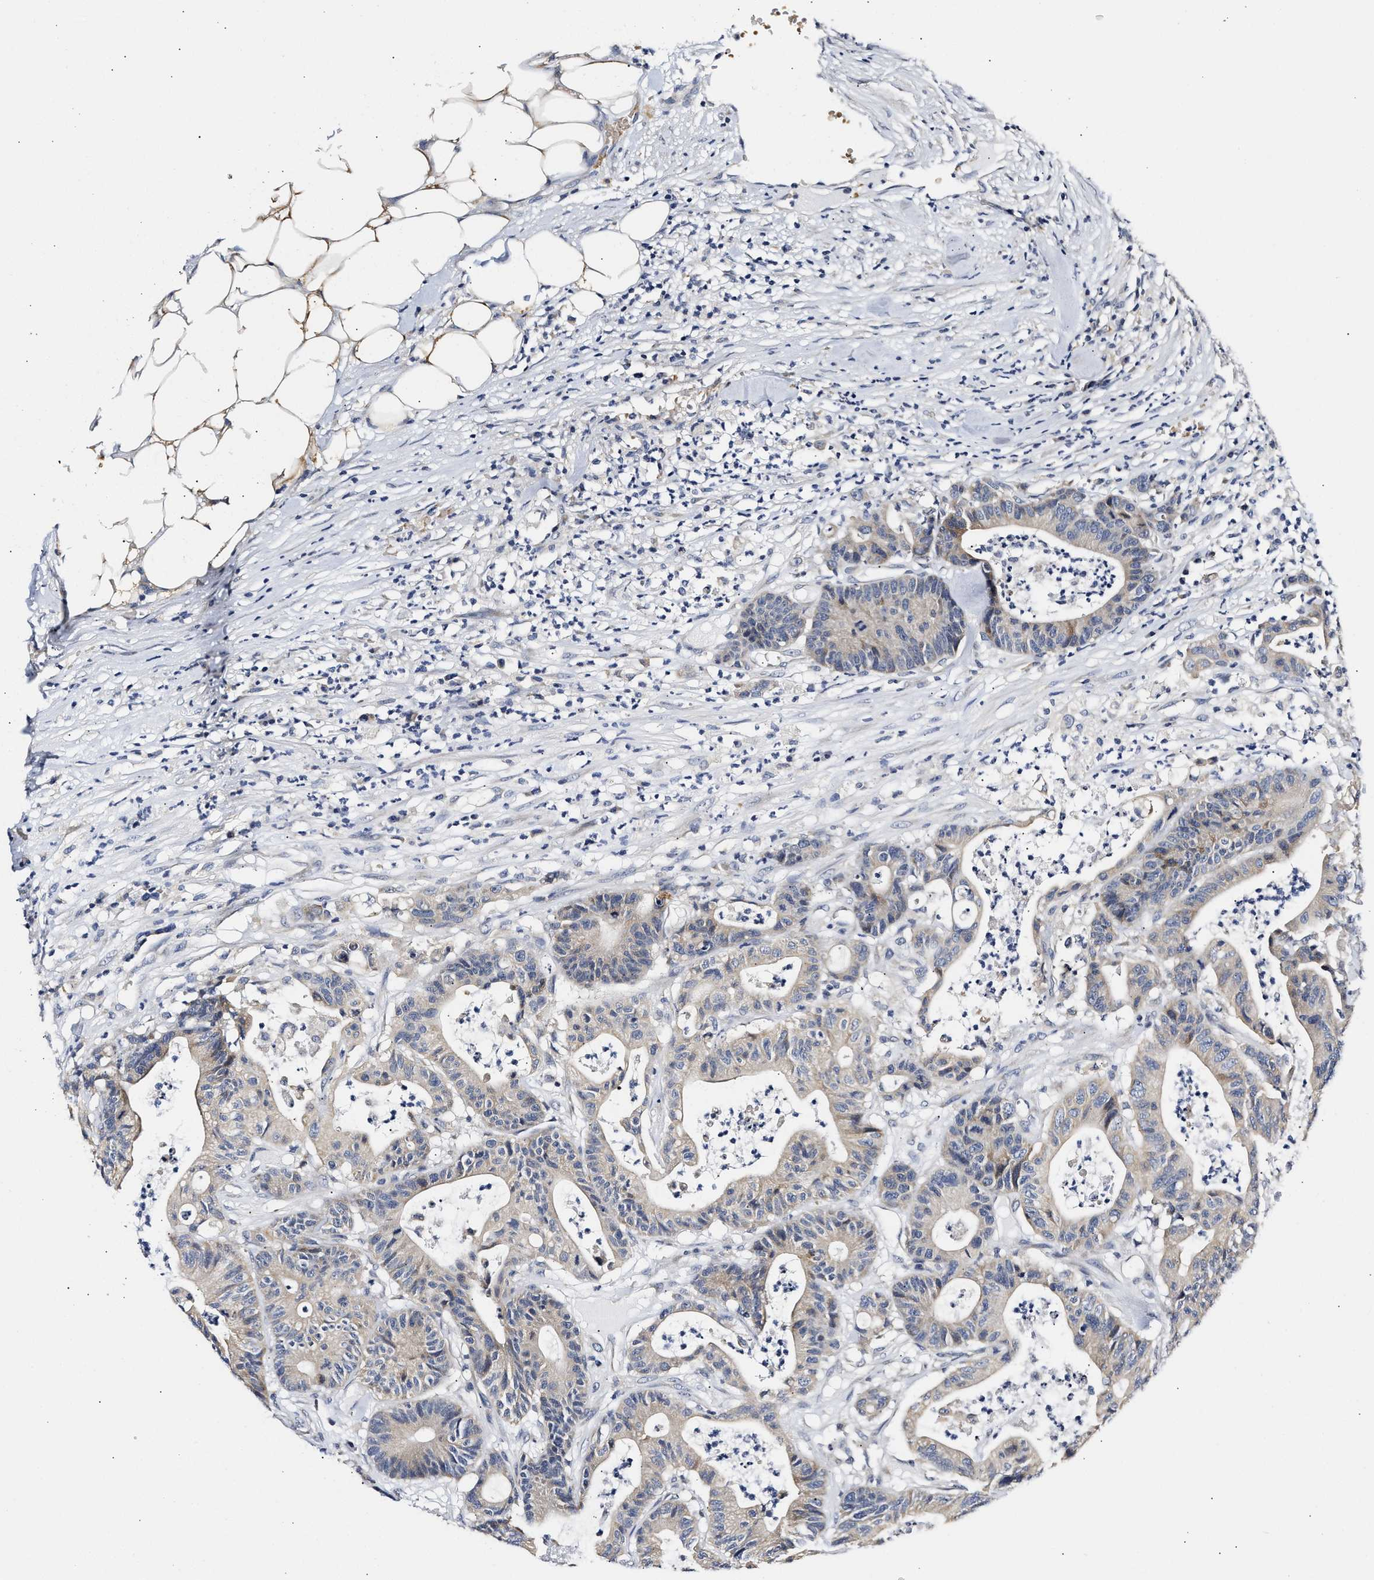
{"staining": {"intensity": "weak", "quantity": "<25%", "location": "cytoplasmic/membranous"}, "tissue": "colorectal cancer", "cell_type": "Tumor cells", "image_type": "cancer", "snomed": [{"axis": "morphology", "description": "Adenocarcinoma, NOS"}, {"axis": "topography", "description": "Colon"}], "caption": "Immunohistochemistry (IHC) image of human colorectal cancer stained for a protein (brown), which exhibits no staining in tumor cells.", "gene": "RINT1", "patient": {"sex": "female", "age": 84}}